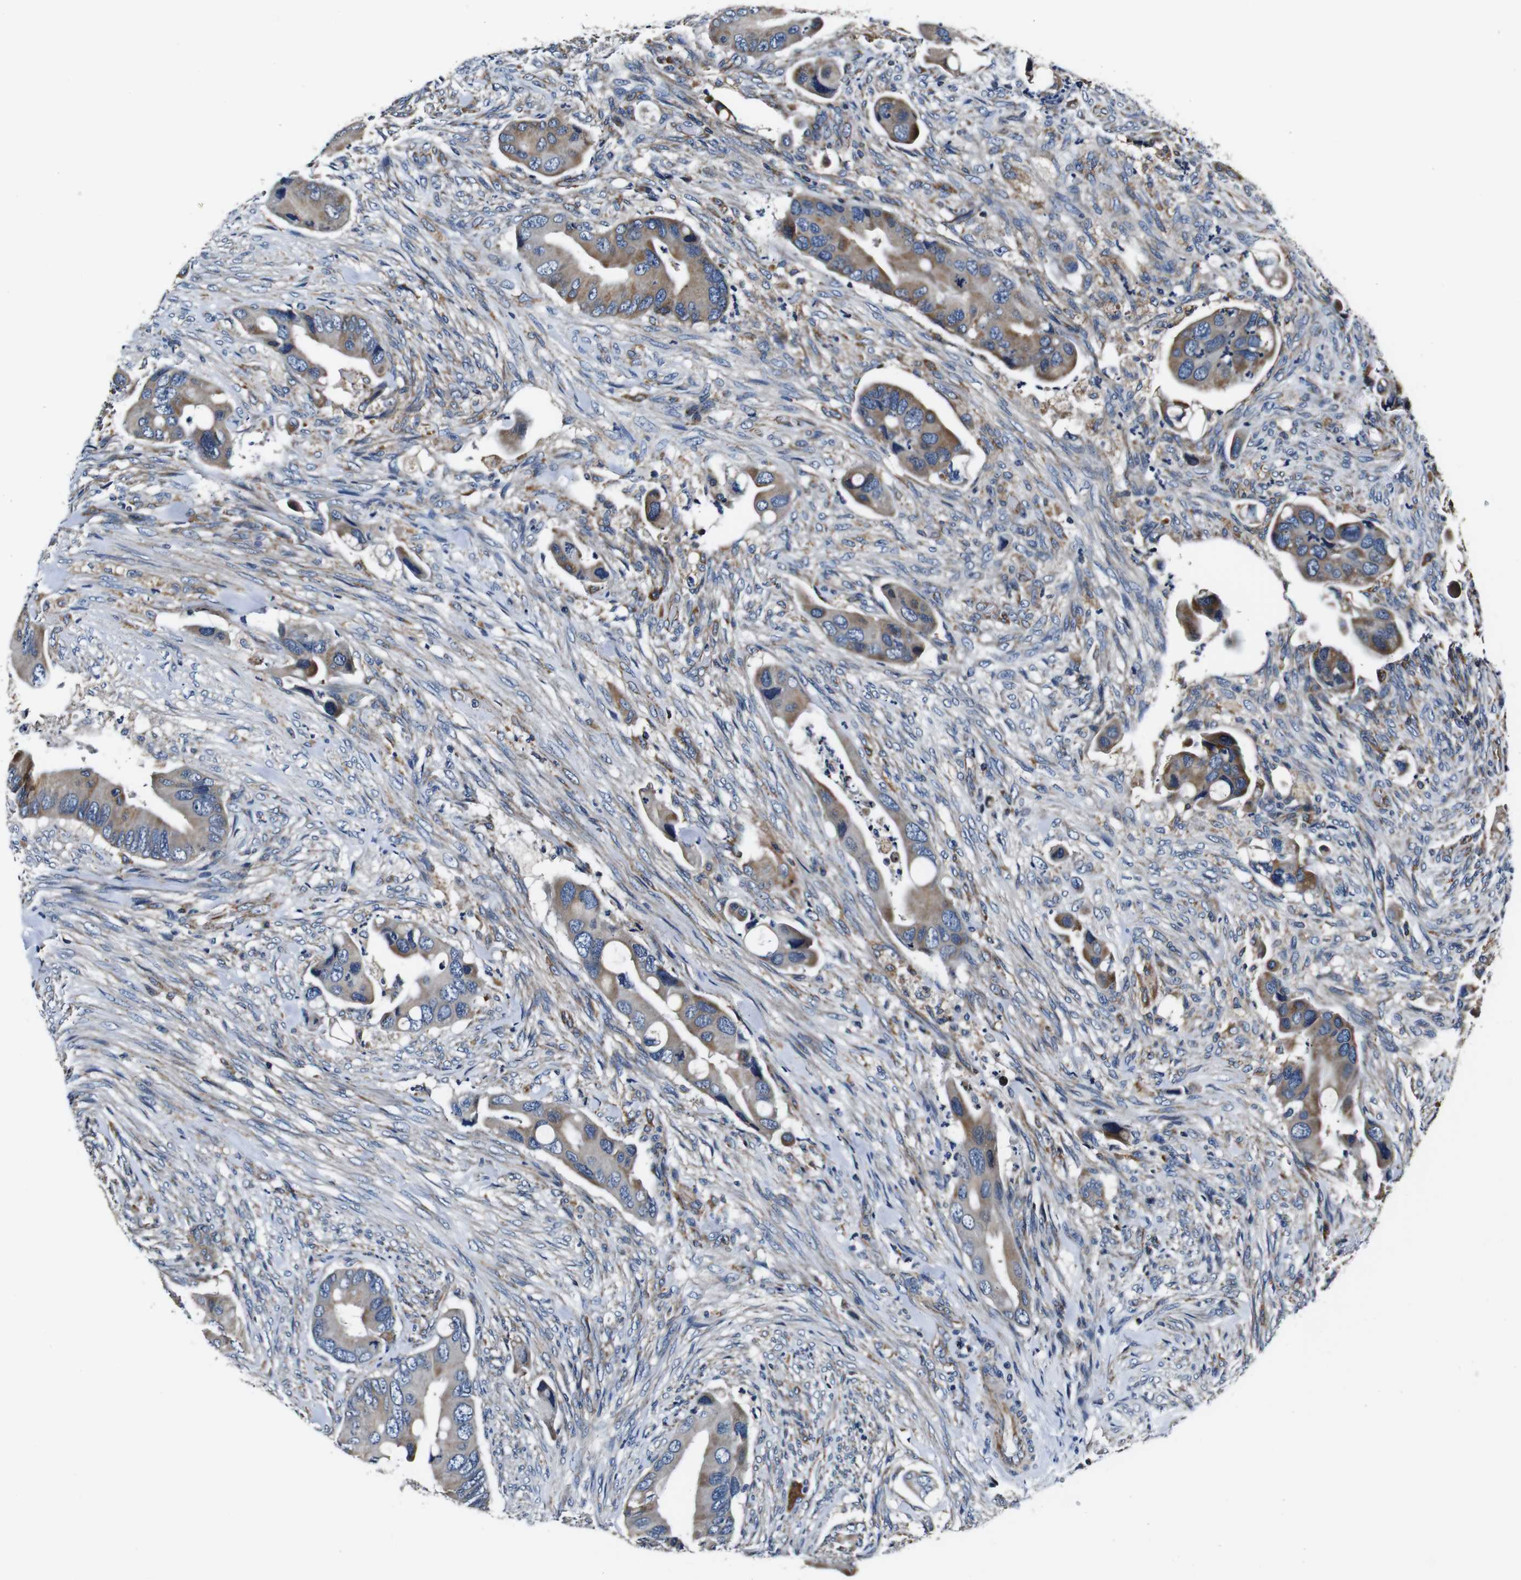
{"staining": {"intensity": "moderate", "quantity": "25%-75%", "location": "cytoplasmic/membranous"}, "tissue": "colorectal cancer", "cell_type": "Tumor cells", "image_type": "cancer", "snomed": [{"axis": "morphology", "description": "Adenocarcinoma, NOS"}, {"axis": "topography", "description": "Rectum"}], "caption": "The immunohistochemical stain labels moderate cytoplasmic/membranous positivity in tumor cells of colorectal adenocarcinoma tissue. (DAB (3,3'-diaminobenzidine) IHC with brightfield microscopy, high magnification).", "gene": "HK1", "patient": {"sex": "female", "age": 57}}